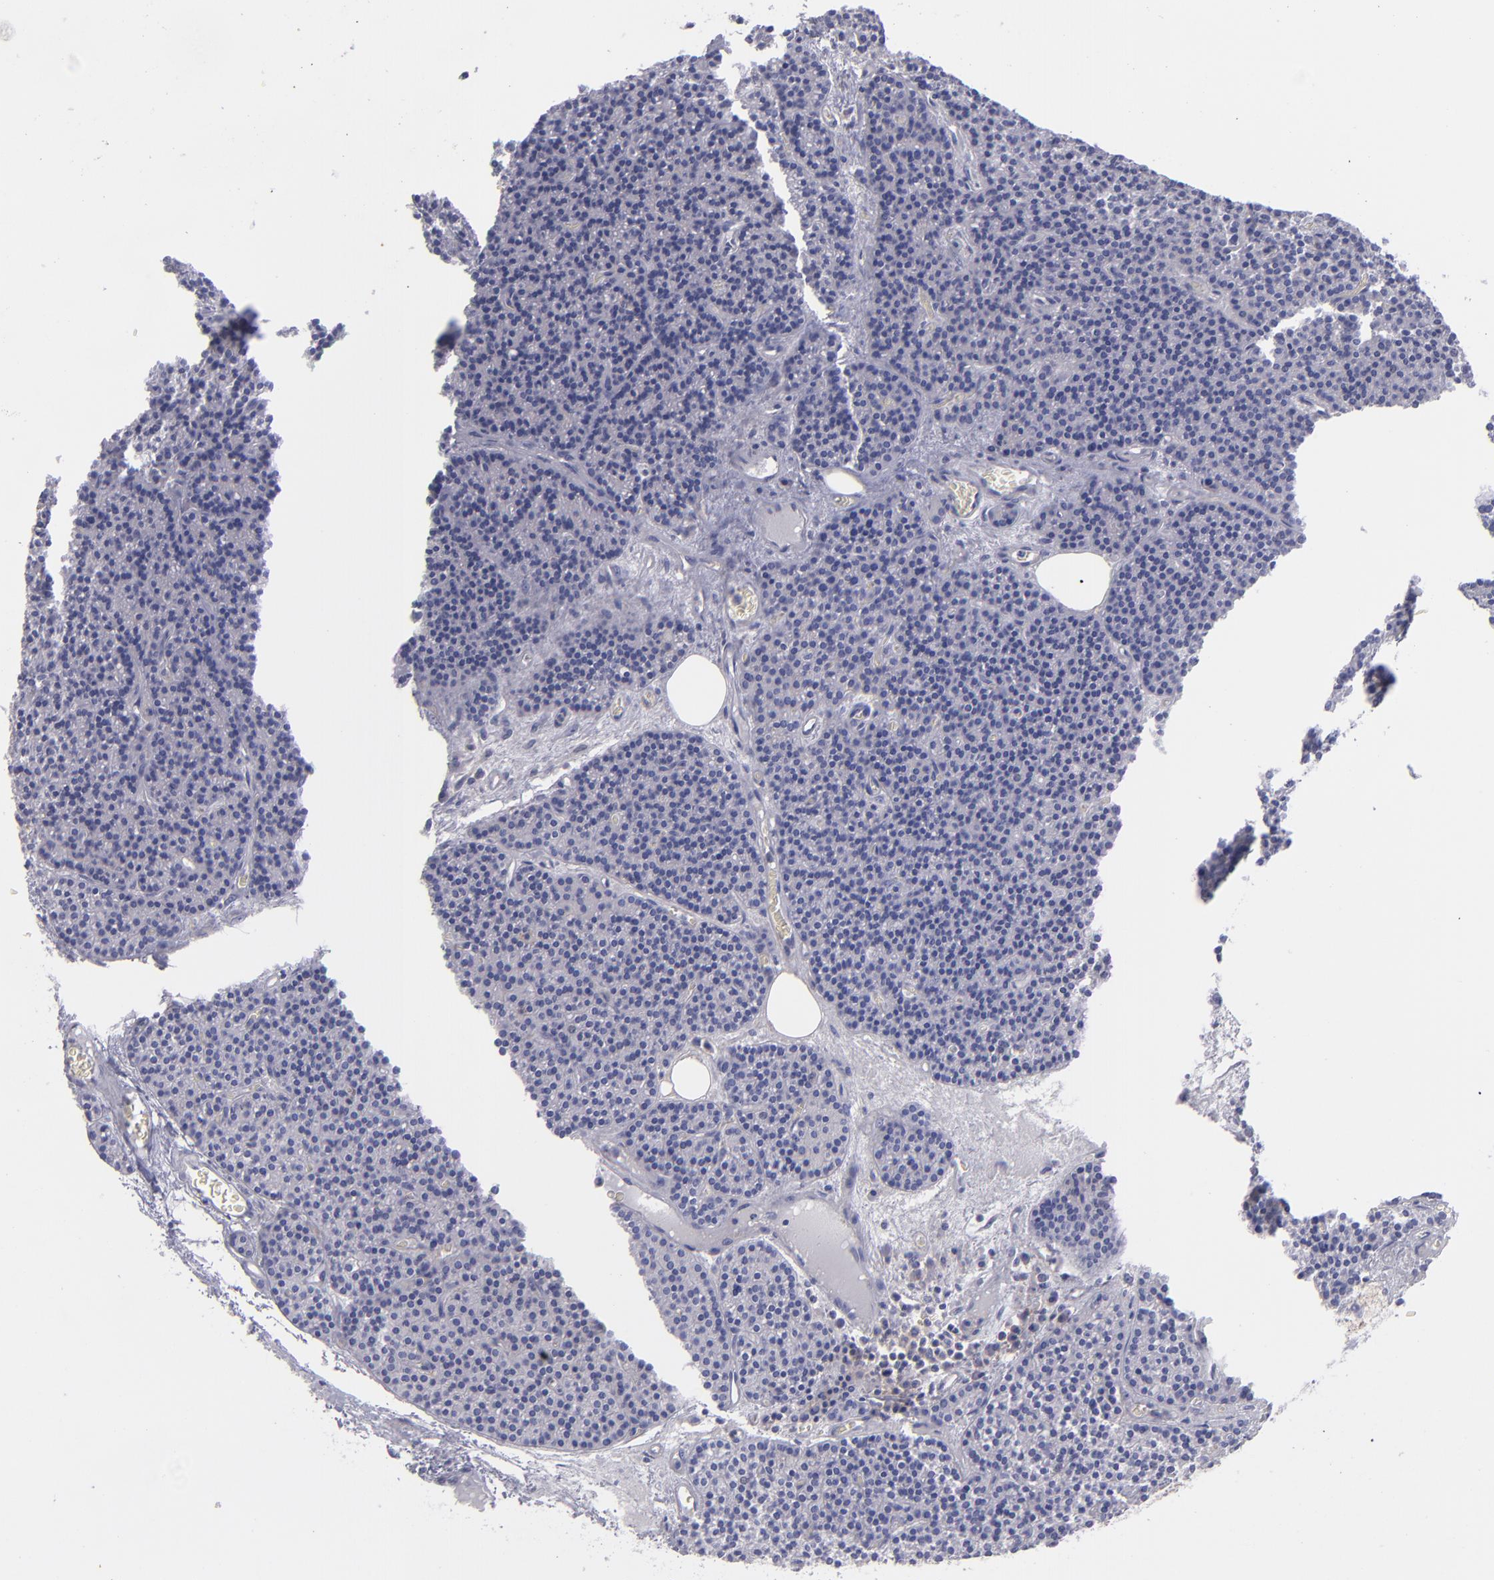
{"staining": {"intensity": "weak", "quantity": "25%-75%", "location": "cytoplasmic/membranous"}, "tissue": "parathyroid gland", "cell_type": "Glandular cells", "image_type": "normal", "snomed": [{"axis": "morphology", "description": "Normal tissue, NOS"}, {"axis": "topography", "description": "Parathyroid gland"}], "caption": "An immunohistochemistry (IHC) micrograph of normal tissue is shown. Protein staining in brown labels weak cytoplasmic/membranous positivity in parathyroid gland within glandular cells. (Brightfield microscopy of DAB IHC at high magnification).", "gene": "BSG", "patient": {"sex": "male", "age": 57}}